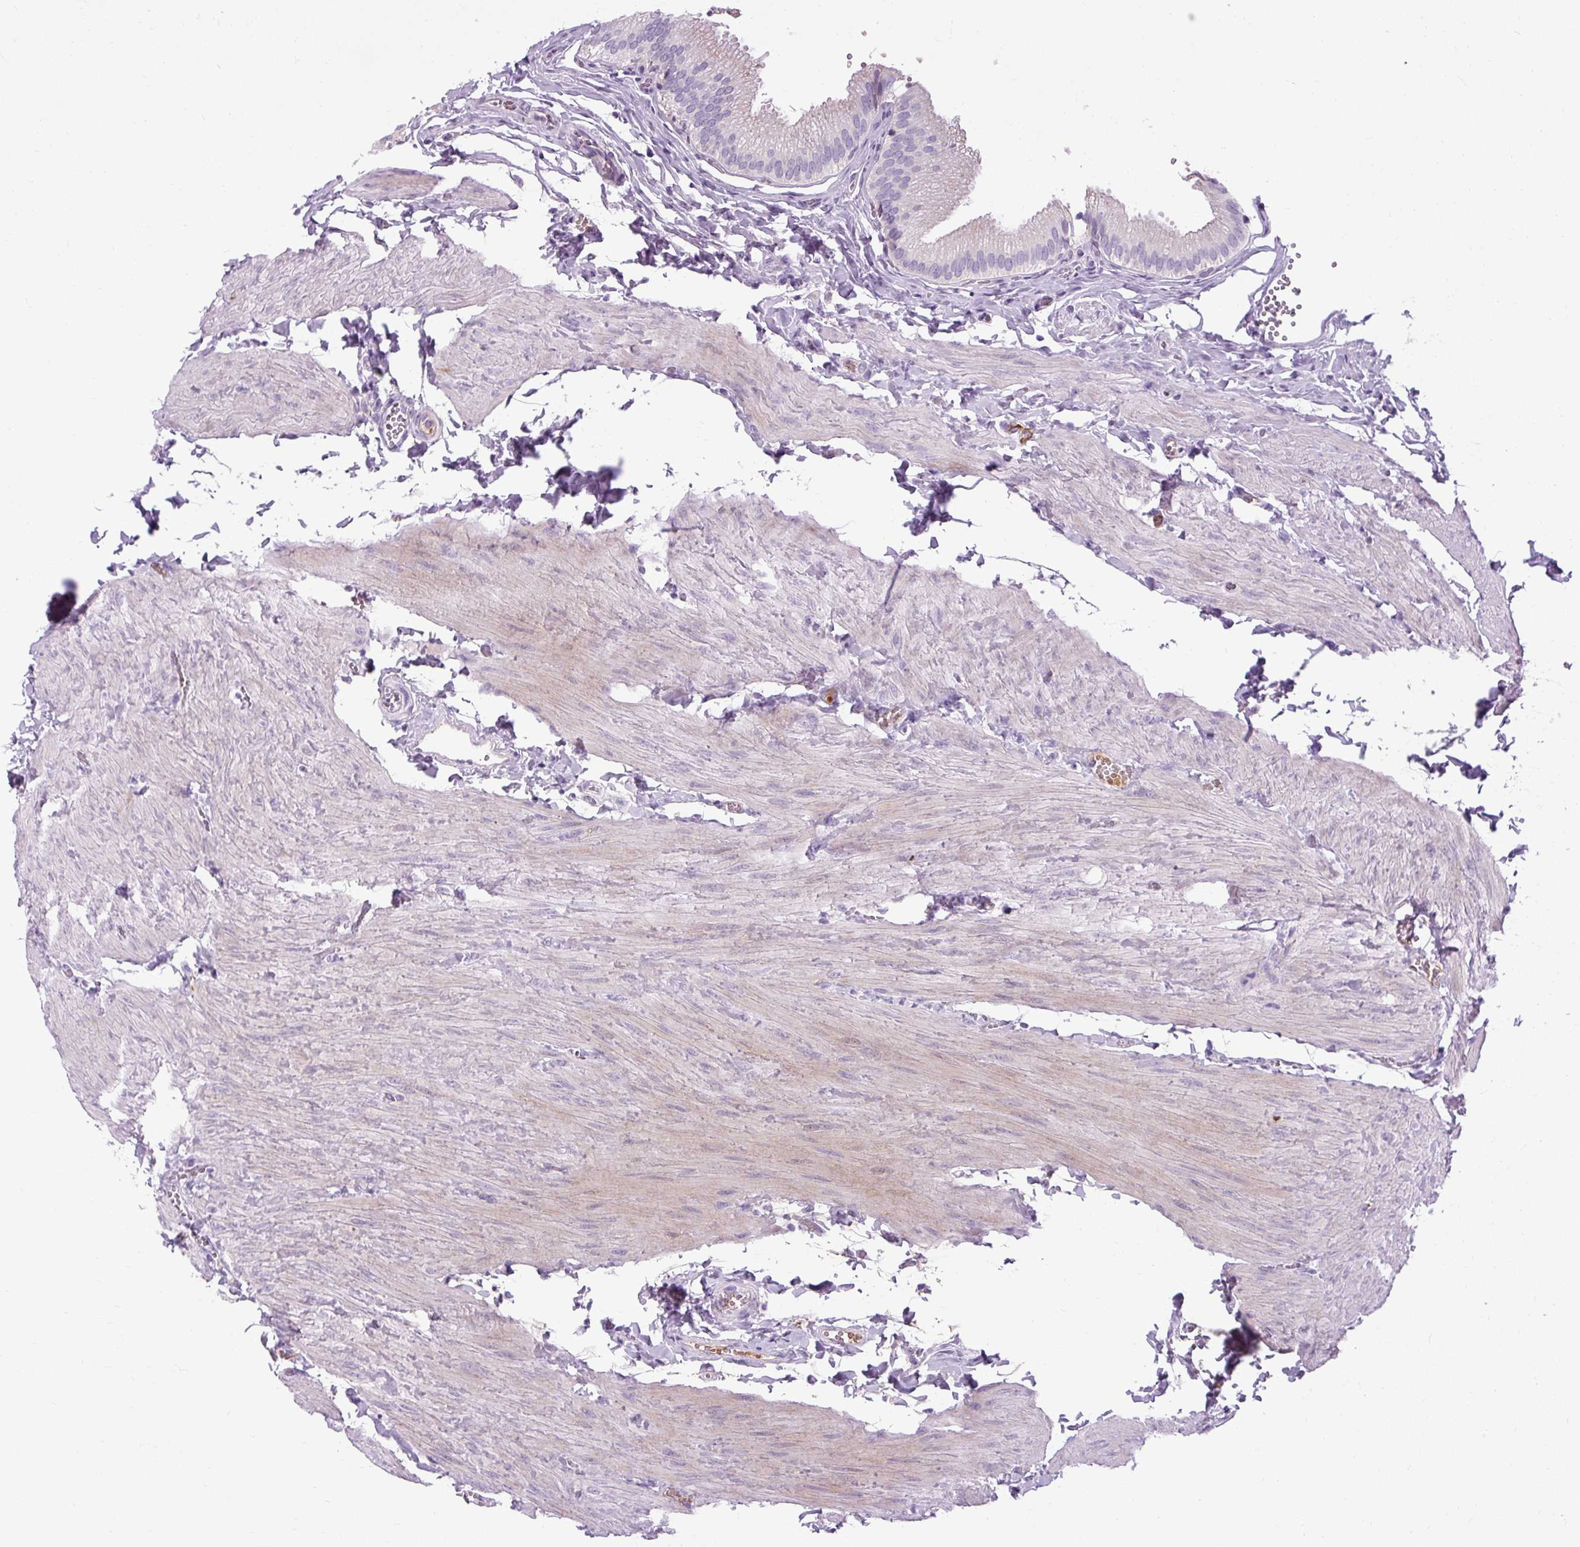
{"staining": {"intensity": "negative", "quantity": "none", "location": "none"}, "tissue": "gallbladder", "cell_type": "Glandular cells", "image_type": "normal", "snomed": [{"axis": "morphology", "description": "Normal tissue, NOS"}, {"axis": "topography", "description": "Gallbladder"}, {"axis": "topography", "description": "Peripheral nerve tissue"}], "caption": "A micrograph of gallbladder stained for a protein reveals no brown staining in glandular cells. Nuclei are stained in blue.", "gene": "ARRDC2", "patient": {"sex": "male", "age": 17}}